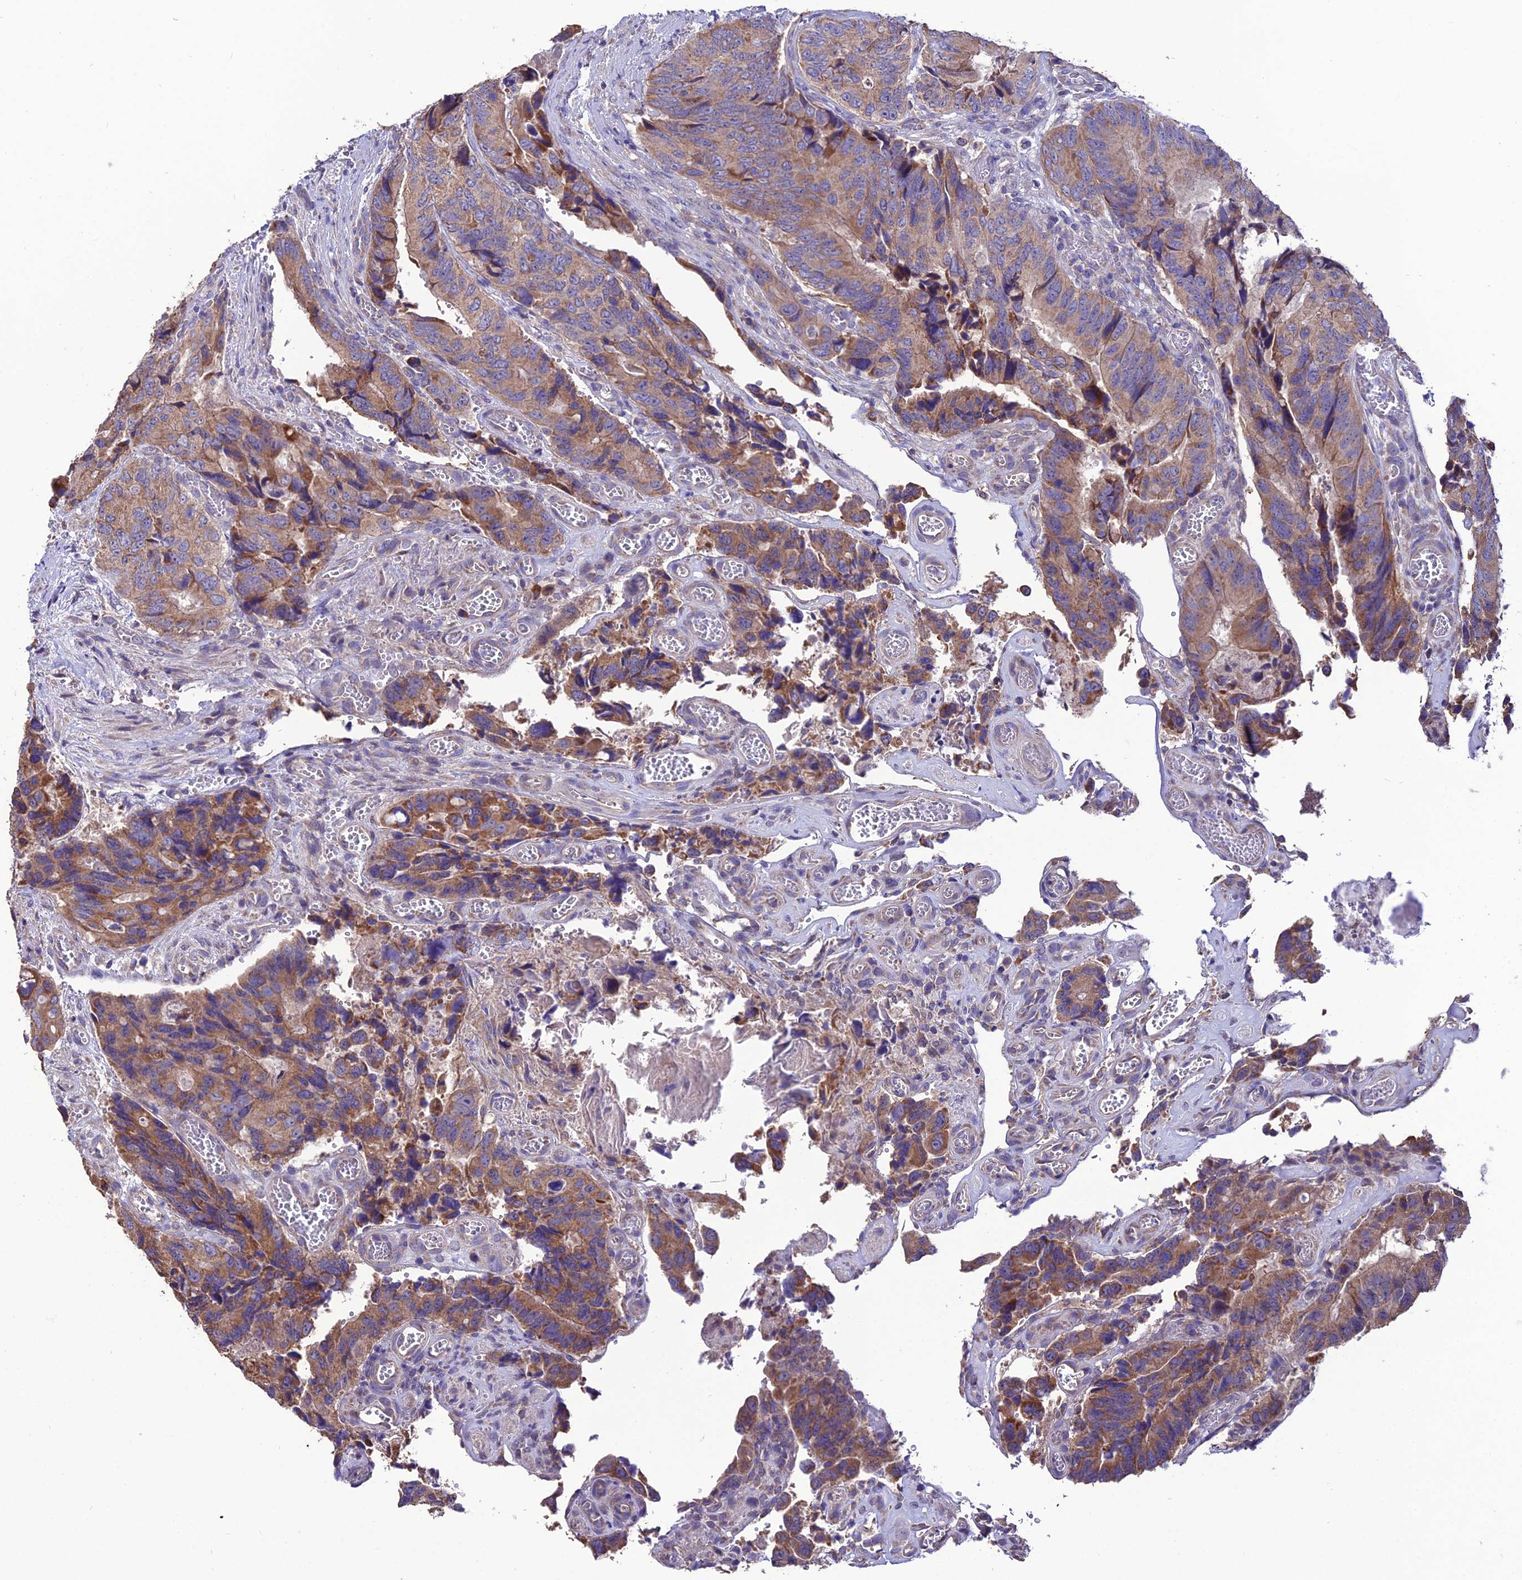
{"staining": {"intensity": "moderate", "quantity": ">75%", "location": "cytoplasmic/membranous"}, "tissue": "colorectal cancer", "cell_type": "Tumor cells", "image_type": "cancer", "snomed": [{"axis": "morphology", "description": "Adenocarcinoma, NOS"}, {"axis": "topography", "description": "Colon"}], "caption": "Immunohistochemistry (IHC) of colorectal adenocarcinoma displays medium levels of moderate cytoplasmic/membranous expression in approximately >75% of tumor cells.", "gene": "HOGA1", "patient": {"sex": "male", "age": 84}}